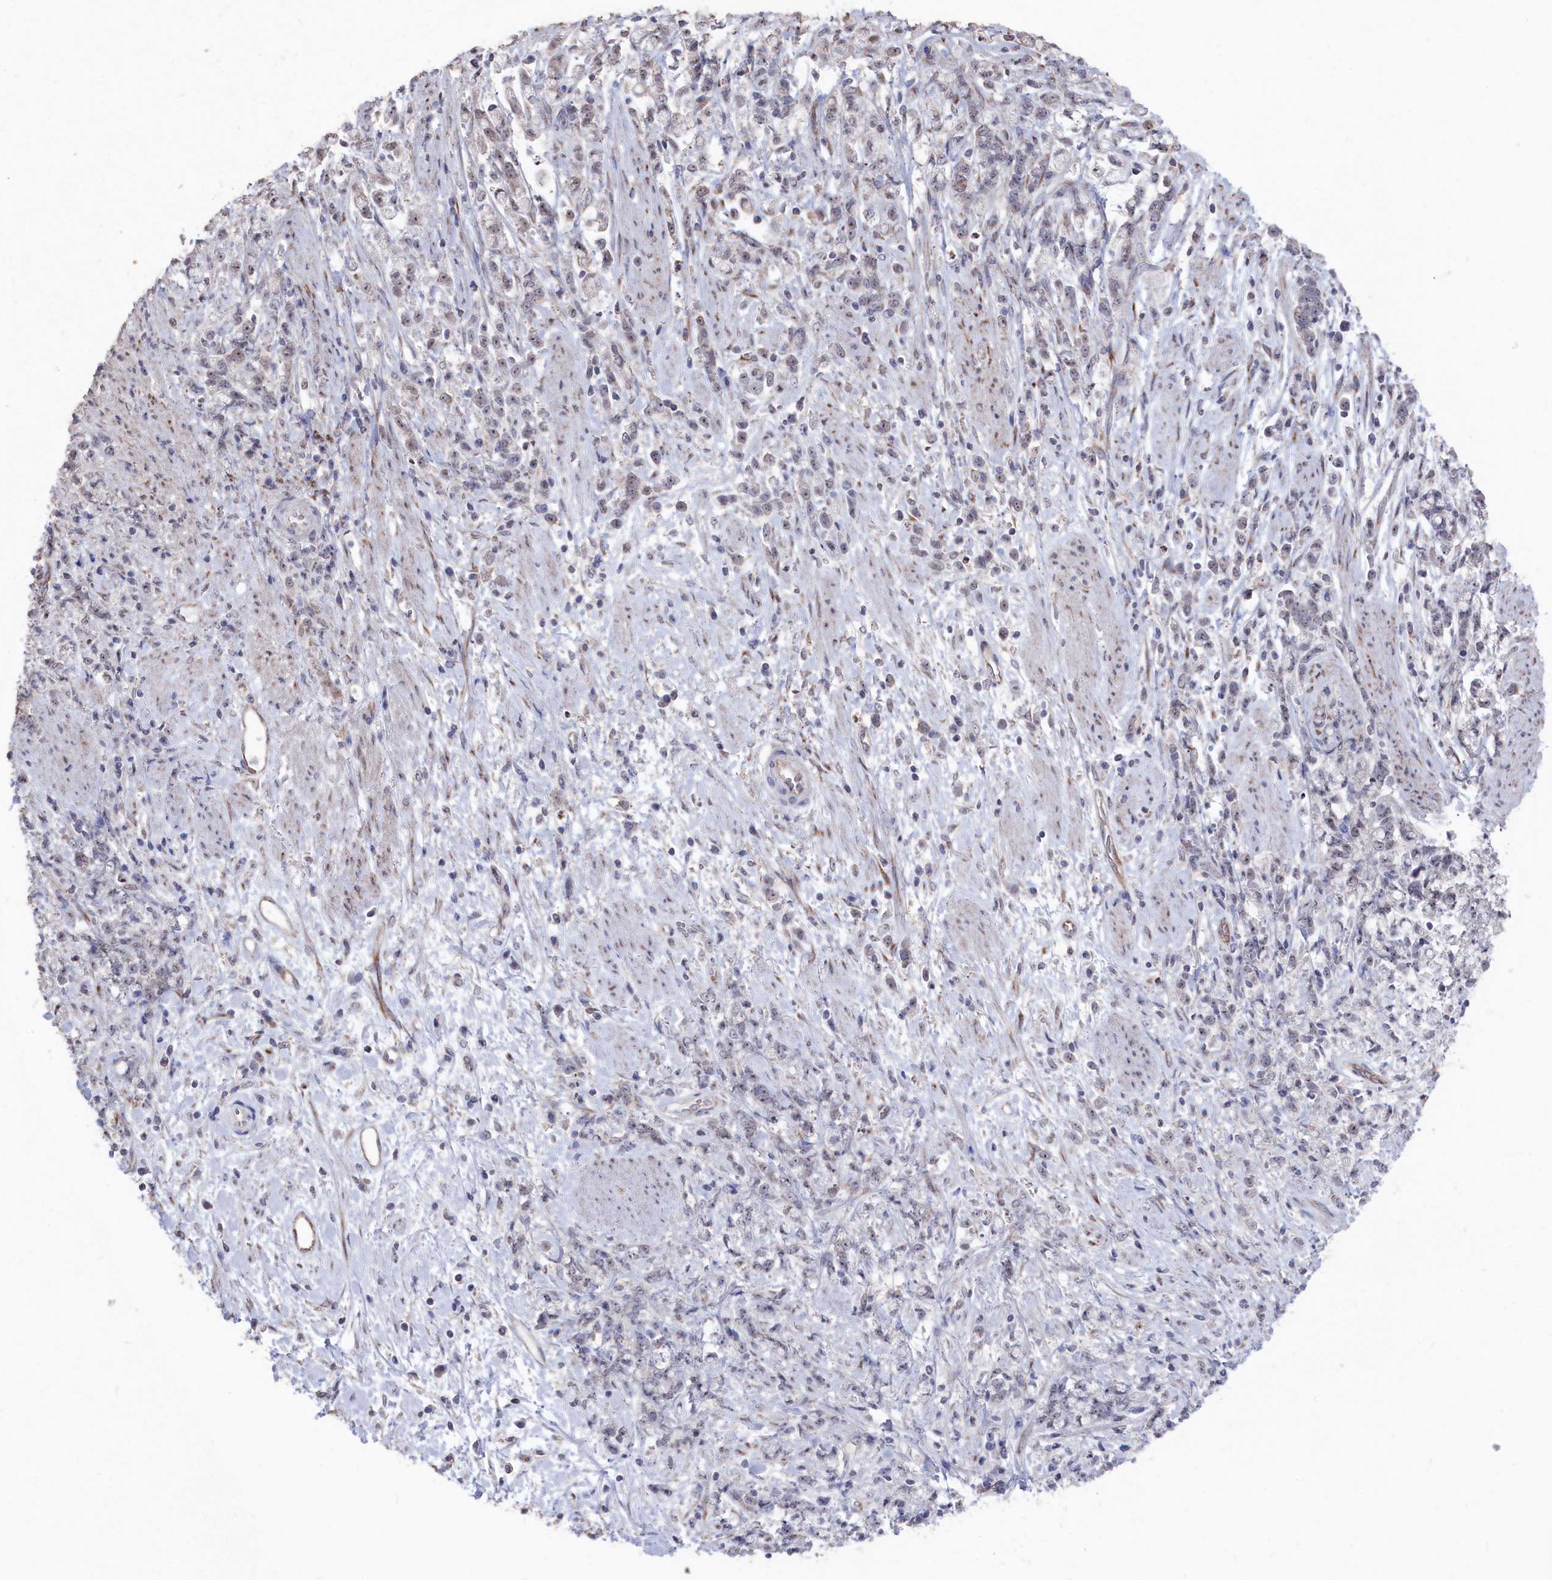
{"staining": {"intensity": "weak", "quantity": "<25%", "location": "cytoplasmic/membranous"}, "tissue": "stomach cancer", "cell_type": "Tumor cells", "image_type": "cancer", "snomed": [{"axis": "morphology", "description": "Adenocarcinoma, NOS"}, {"axis": "topography", "description": "Stomach"}], "caption": "The micrograph shows no significant positivity in tumor cells of adenocarcinoma (stomach). (DAB immunohistochemistry visualized using brightfield microscopy, high magnification).", "gene": "SEMG2", "patient": {"sex": "female", "age": 60}}